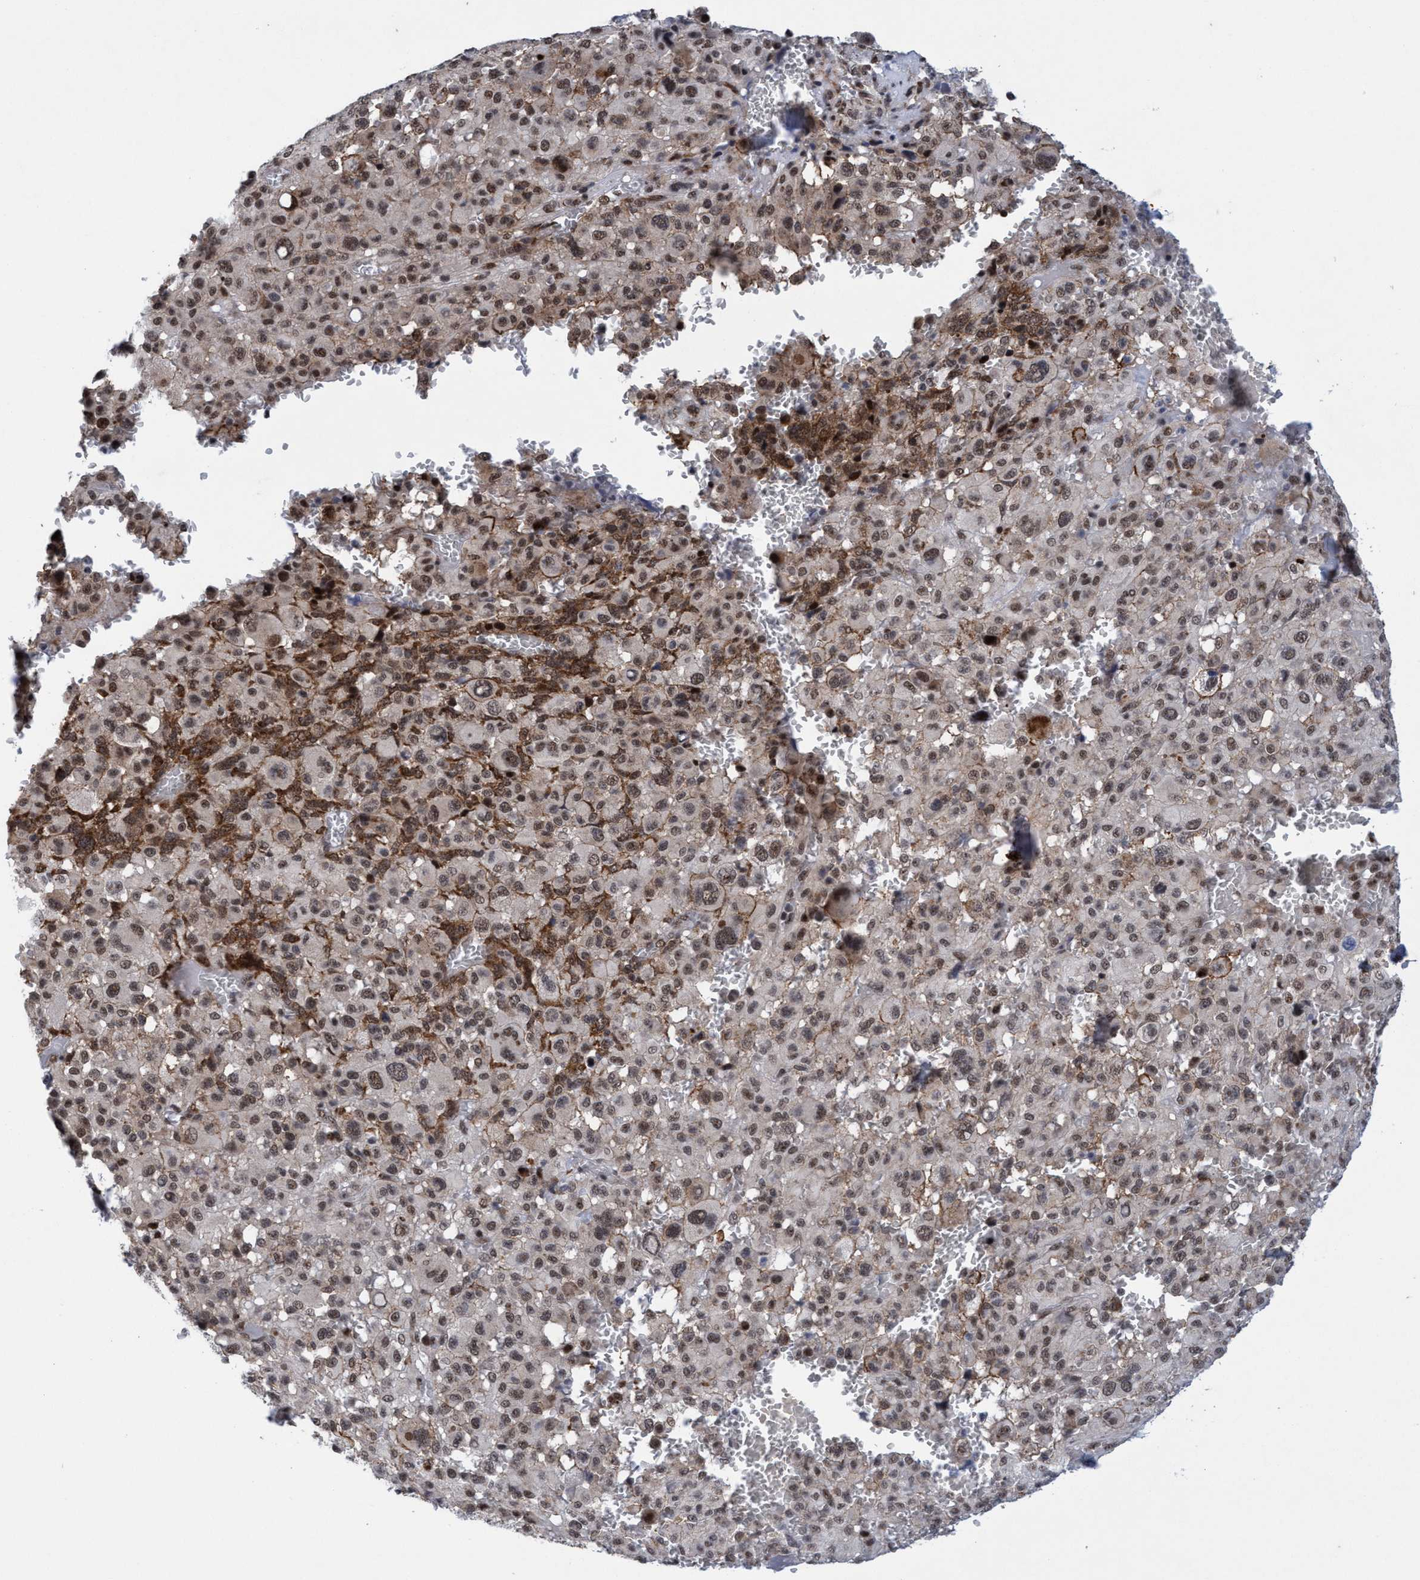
{"staining": {"intensity": "weak", "quantity": ">75%", "location": "nuclear"}, "tissue": "melanoma", "cell_type": "Tumor cells", "image_type": "cancer", "snomed": [{"axis": "morphology", "description": "Malignant melanoma, Metastatic site"}, {"axis": "topography", "description": "Skin"}], "caption": "Malignant melanoma (metastatic site) stained with IHC demonstrates weak nuclear positivity in about >75% of tumor cells.", "gene": "GLT6D1", "patient": {"sex": "female", "age": 74}}